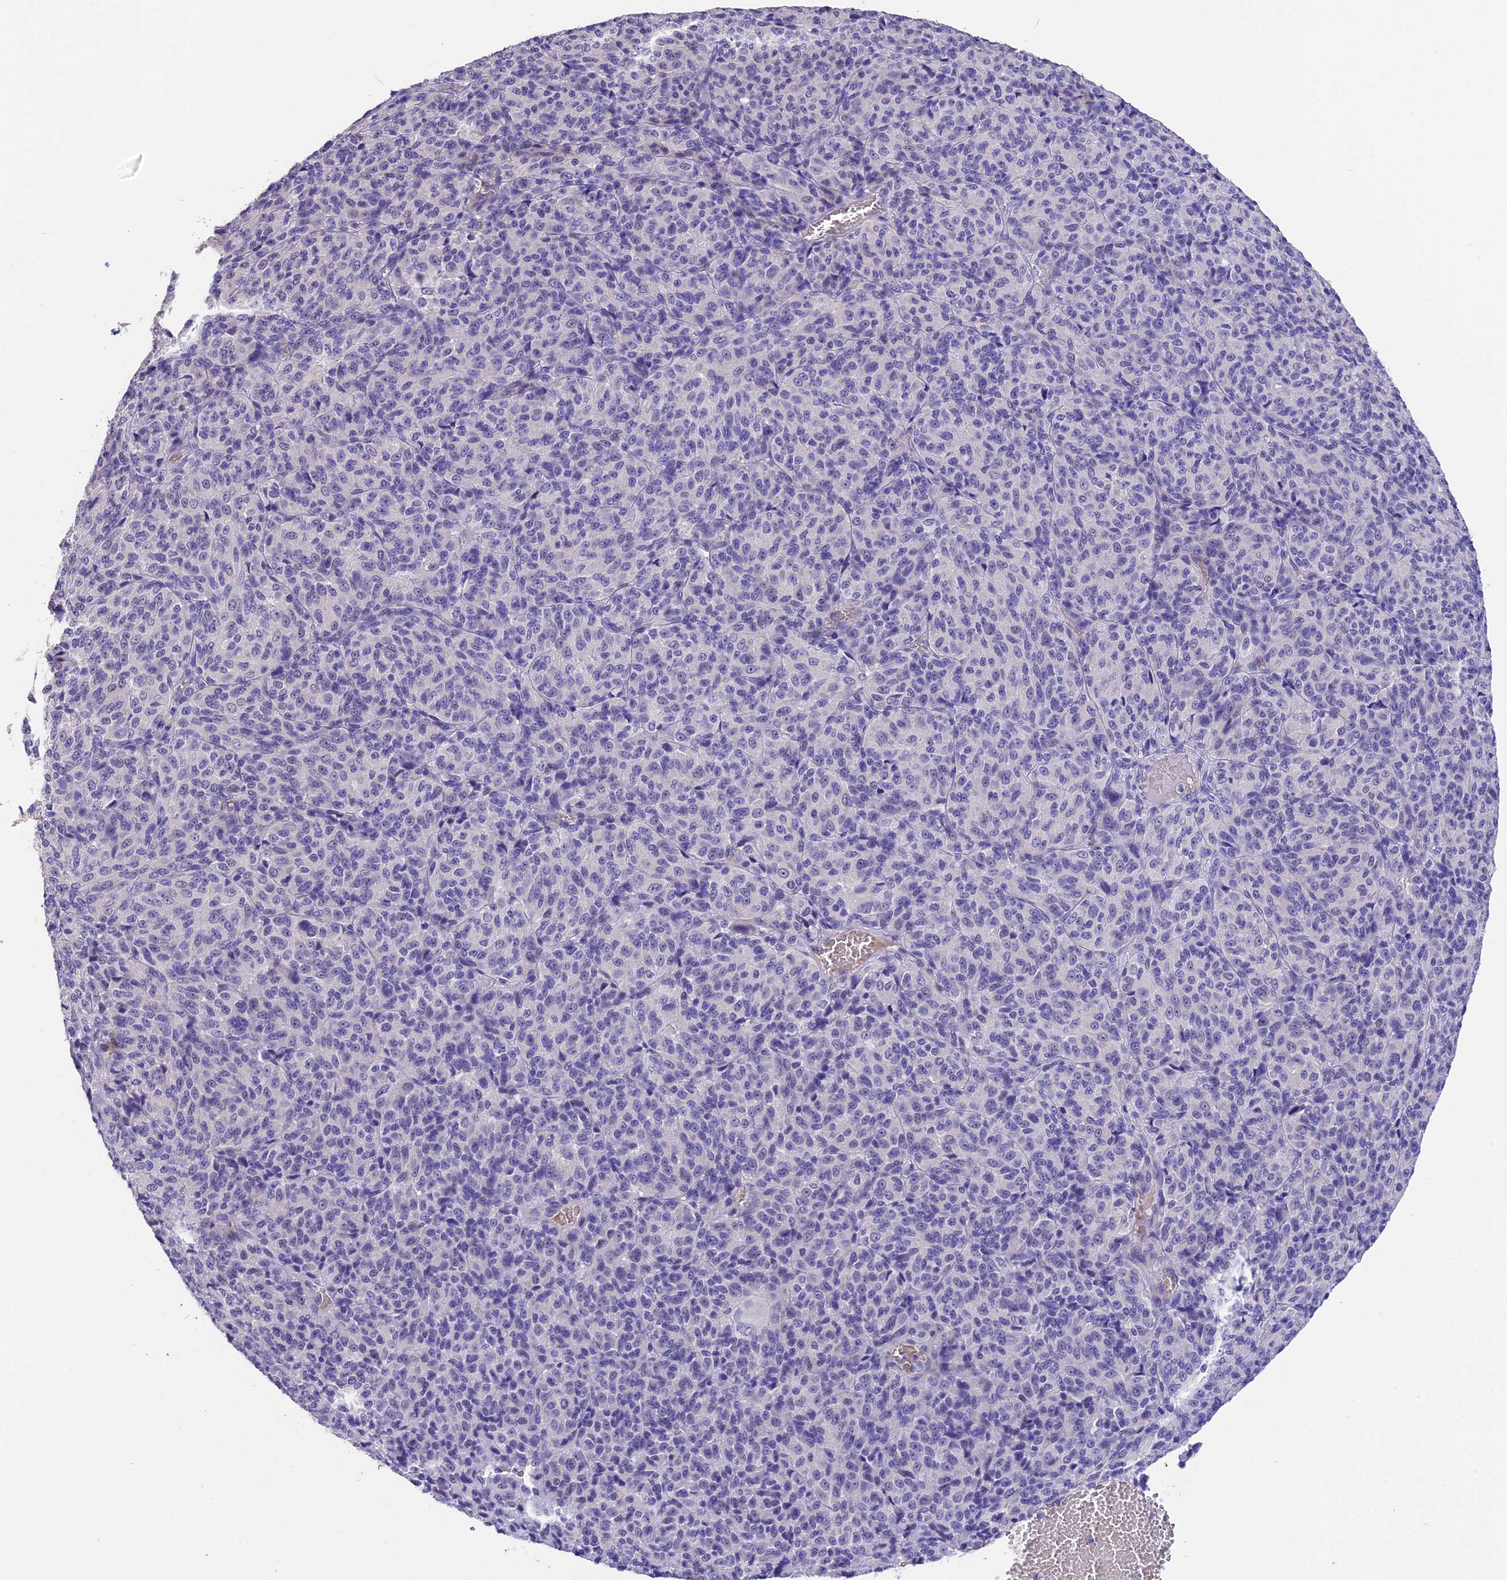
{"staining": {"intensity": "negative", "quantity": "none", "location": "none"}, "tissue": "melanoma", "cell_type": "Tumor cells", "image_type": "cancer", "snomed": [{"axis": "morphology", "description": "Malignant melanoma, Metastatic site"}, {"axis": "topography", "description": "Brain"}], "caption": "DAB (3,3'-diaminobenzidine) immunohistochemical staining of malignant melanoma (metastatic site) exhibits no significant expression in tumor cells.", "gene": "TNNC2", "patient": {"sex": "female", "age": 56}}